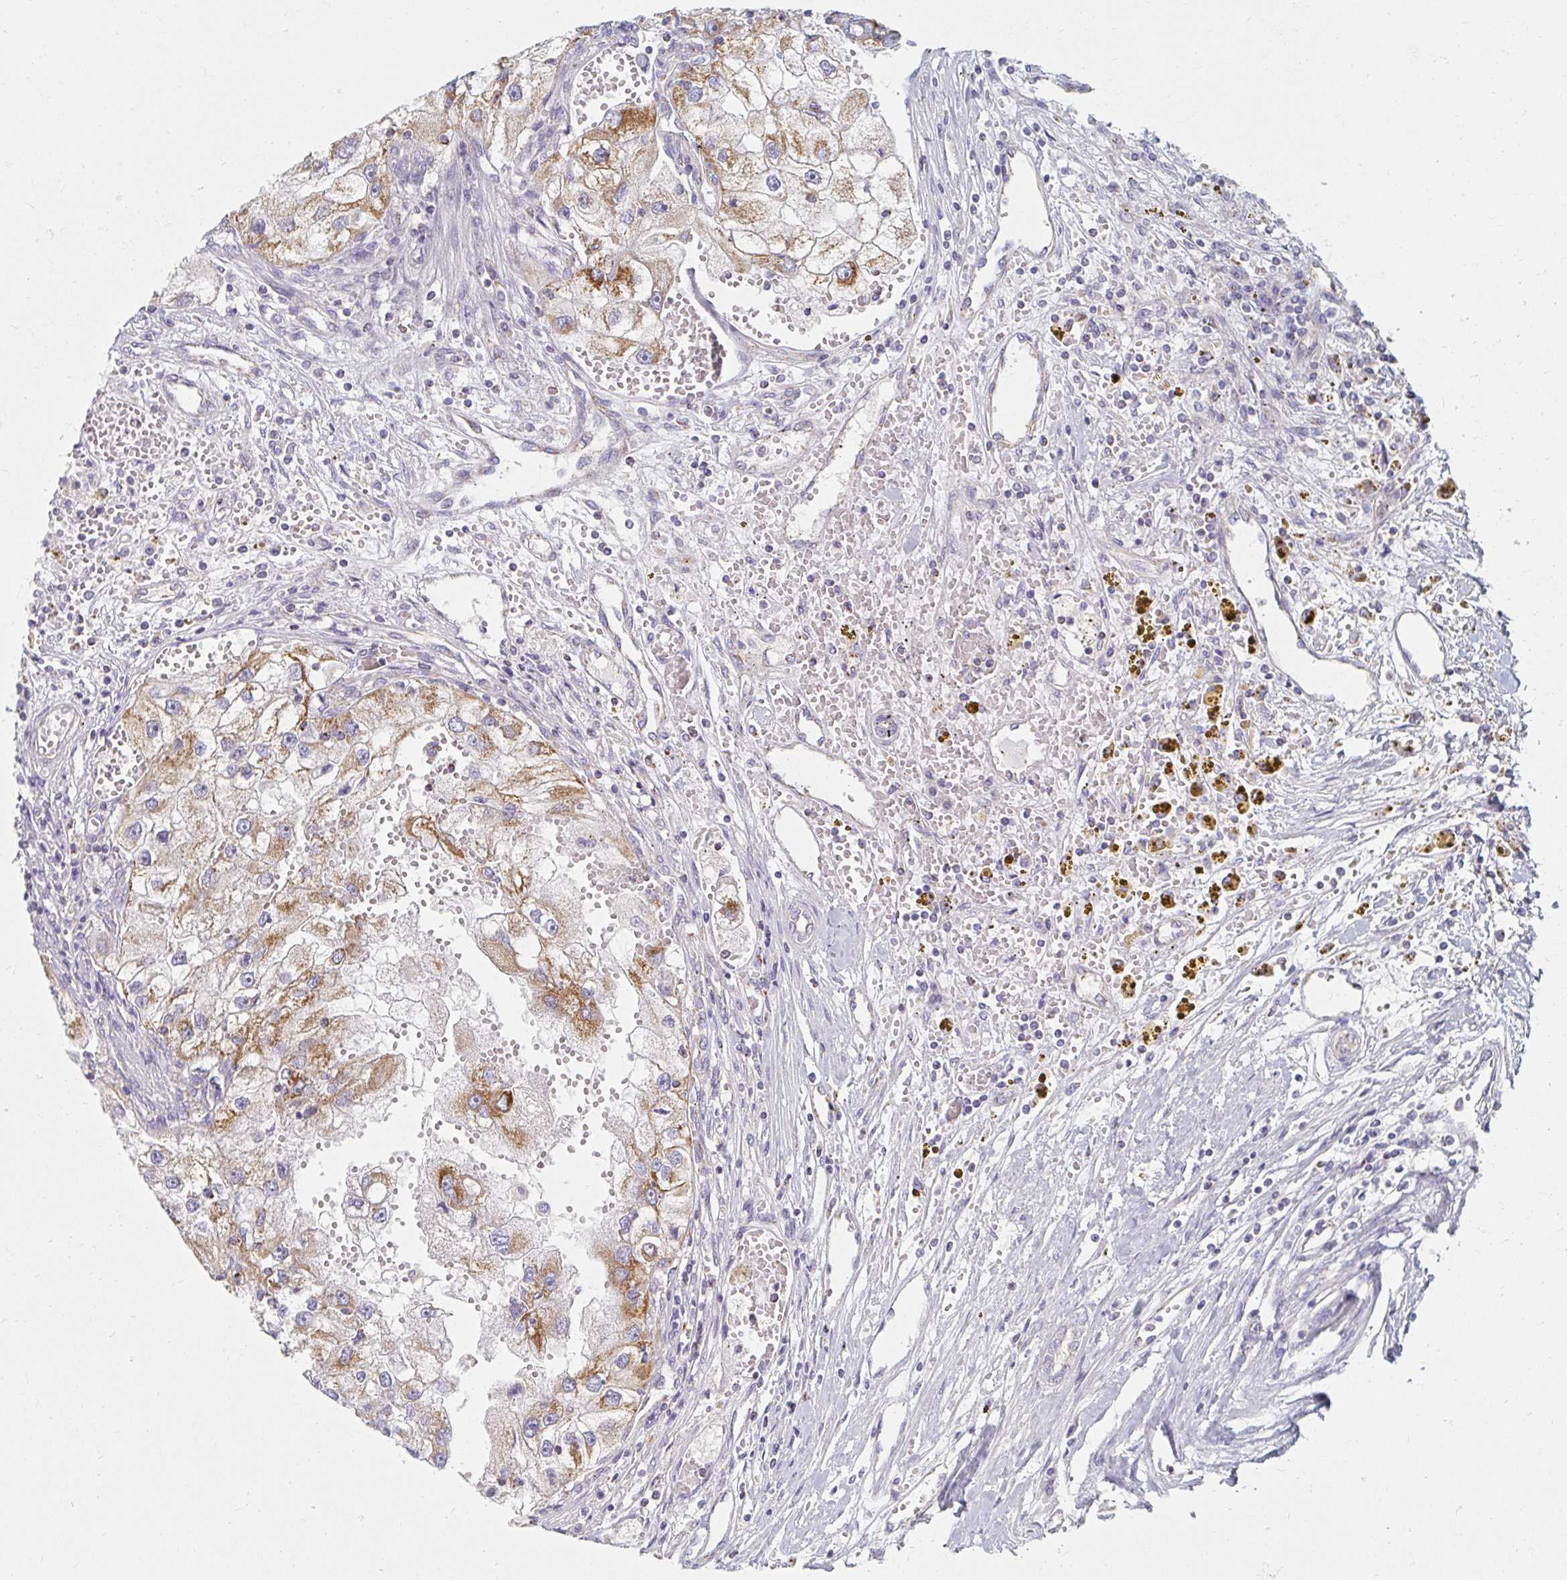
{"staining": {"intensity": "moderate", "quantity": "25%-75%", "location": "cytoplasmic/membranous"}, "tissue": "renal cancer", "cell_type": "Tumor cells", "image_type": "cancer", "snomed": [{"axis": "morphology", "description": "Adenocarcinoma, NOS"}, {"axis": "topography", "description": "Kidney"}], "caption": "DAB (3,3'-diaminobenzidine) immunohistochemical staining of human renal cancer (adenocarcinoma) demonstrates moderate cytoplasmic/membranous protein expression in about 25%-75% of tumor cells.", "gene": "MAVS", "patient": {"sex": "male", "age": 63}}